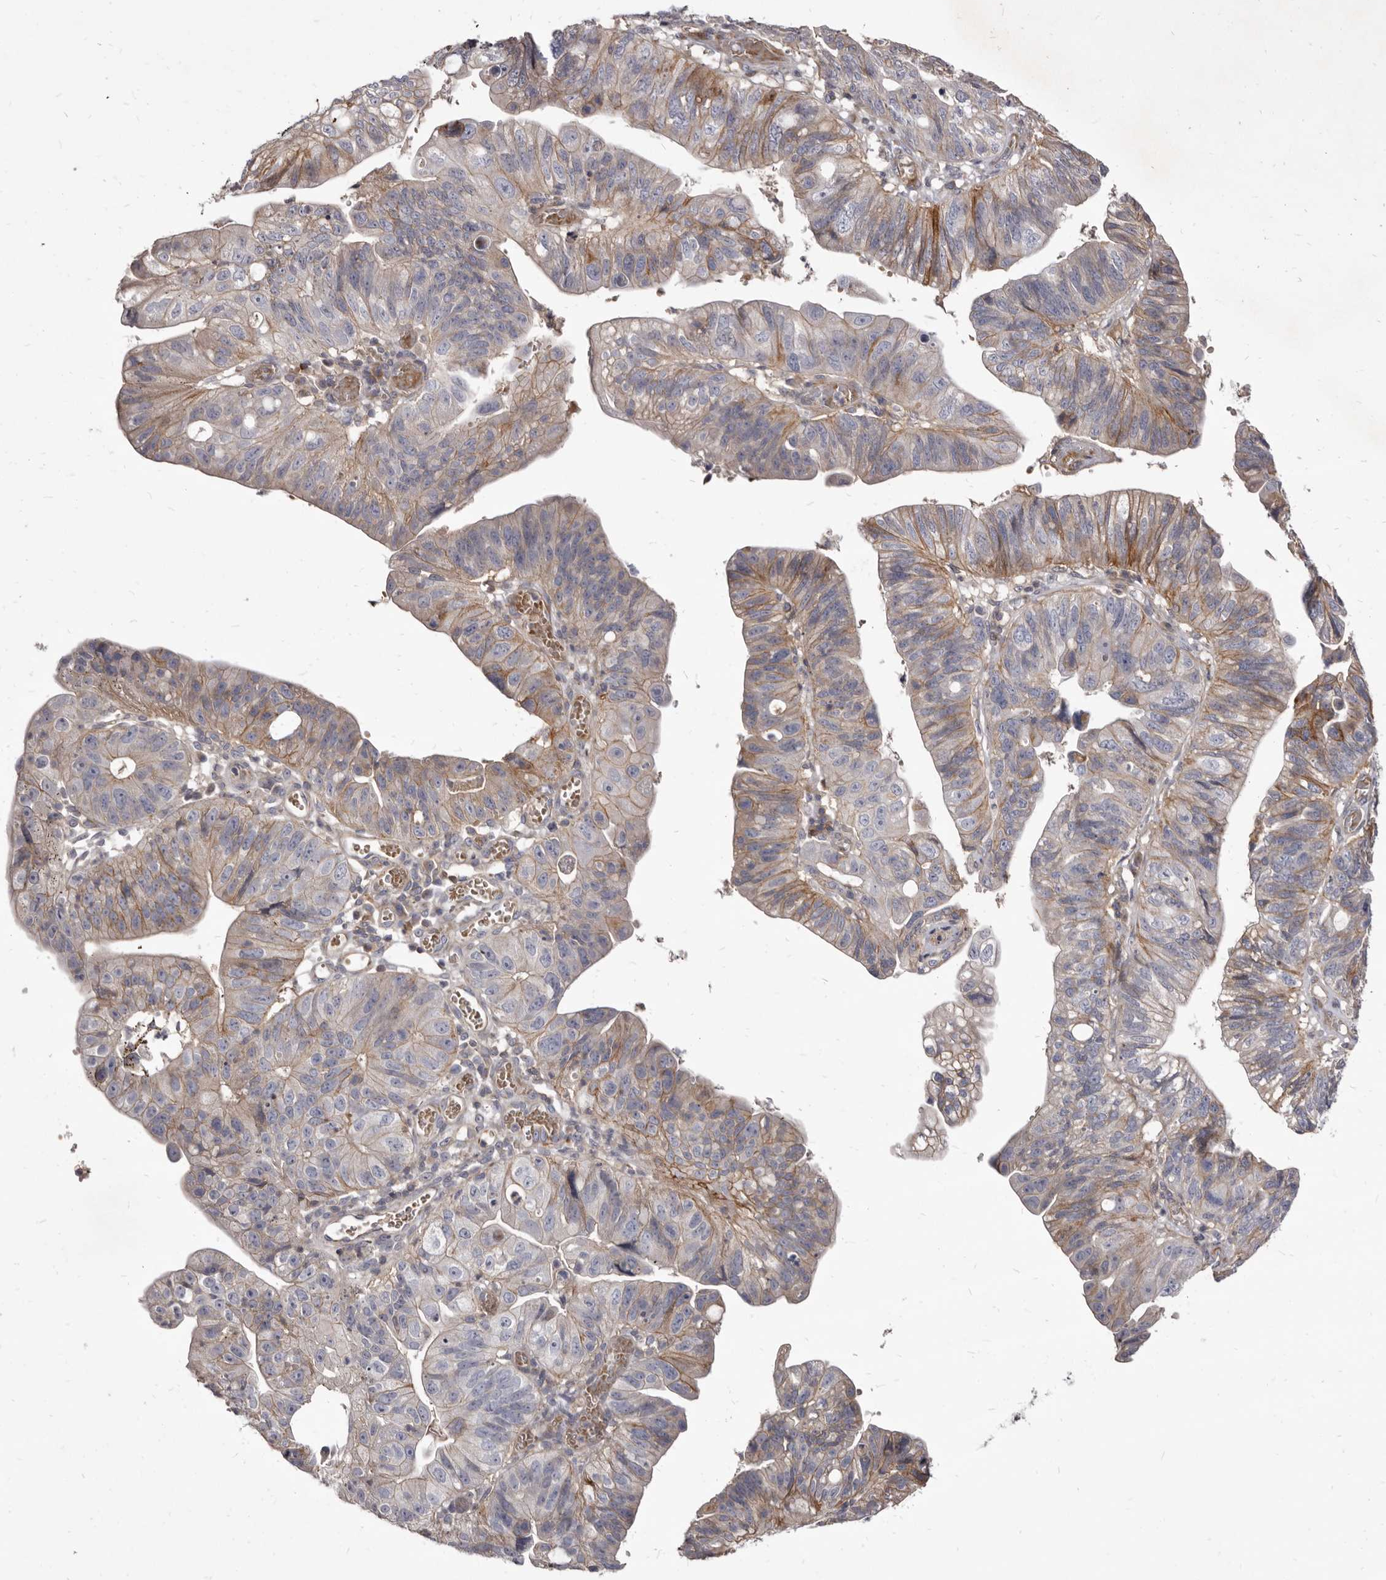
{"staining": {"intensity": "moderate", "quantity": "25%-75%", "location": "cytoplasmic/membranous"}, "tissue": "stomach cancer", "cell_type": "Tumor cells", "image_type": "cancer", "snomed": [{"axis": "morphology", "description": "Adenocarcinoma, NOS"}, {"axis": "topography", "description": "Stomach"}], "caption": "This photomicrograph displays immunohistochemistry (IHC) staining of human stomach cancer (adenocarcinoma), with medium moderate cytoplasmic/membranous staining in about 25%-75% of tumor cells.", "gene": "FAS", "patient": {"sex": "male", "age": 59}}